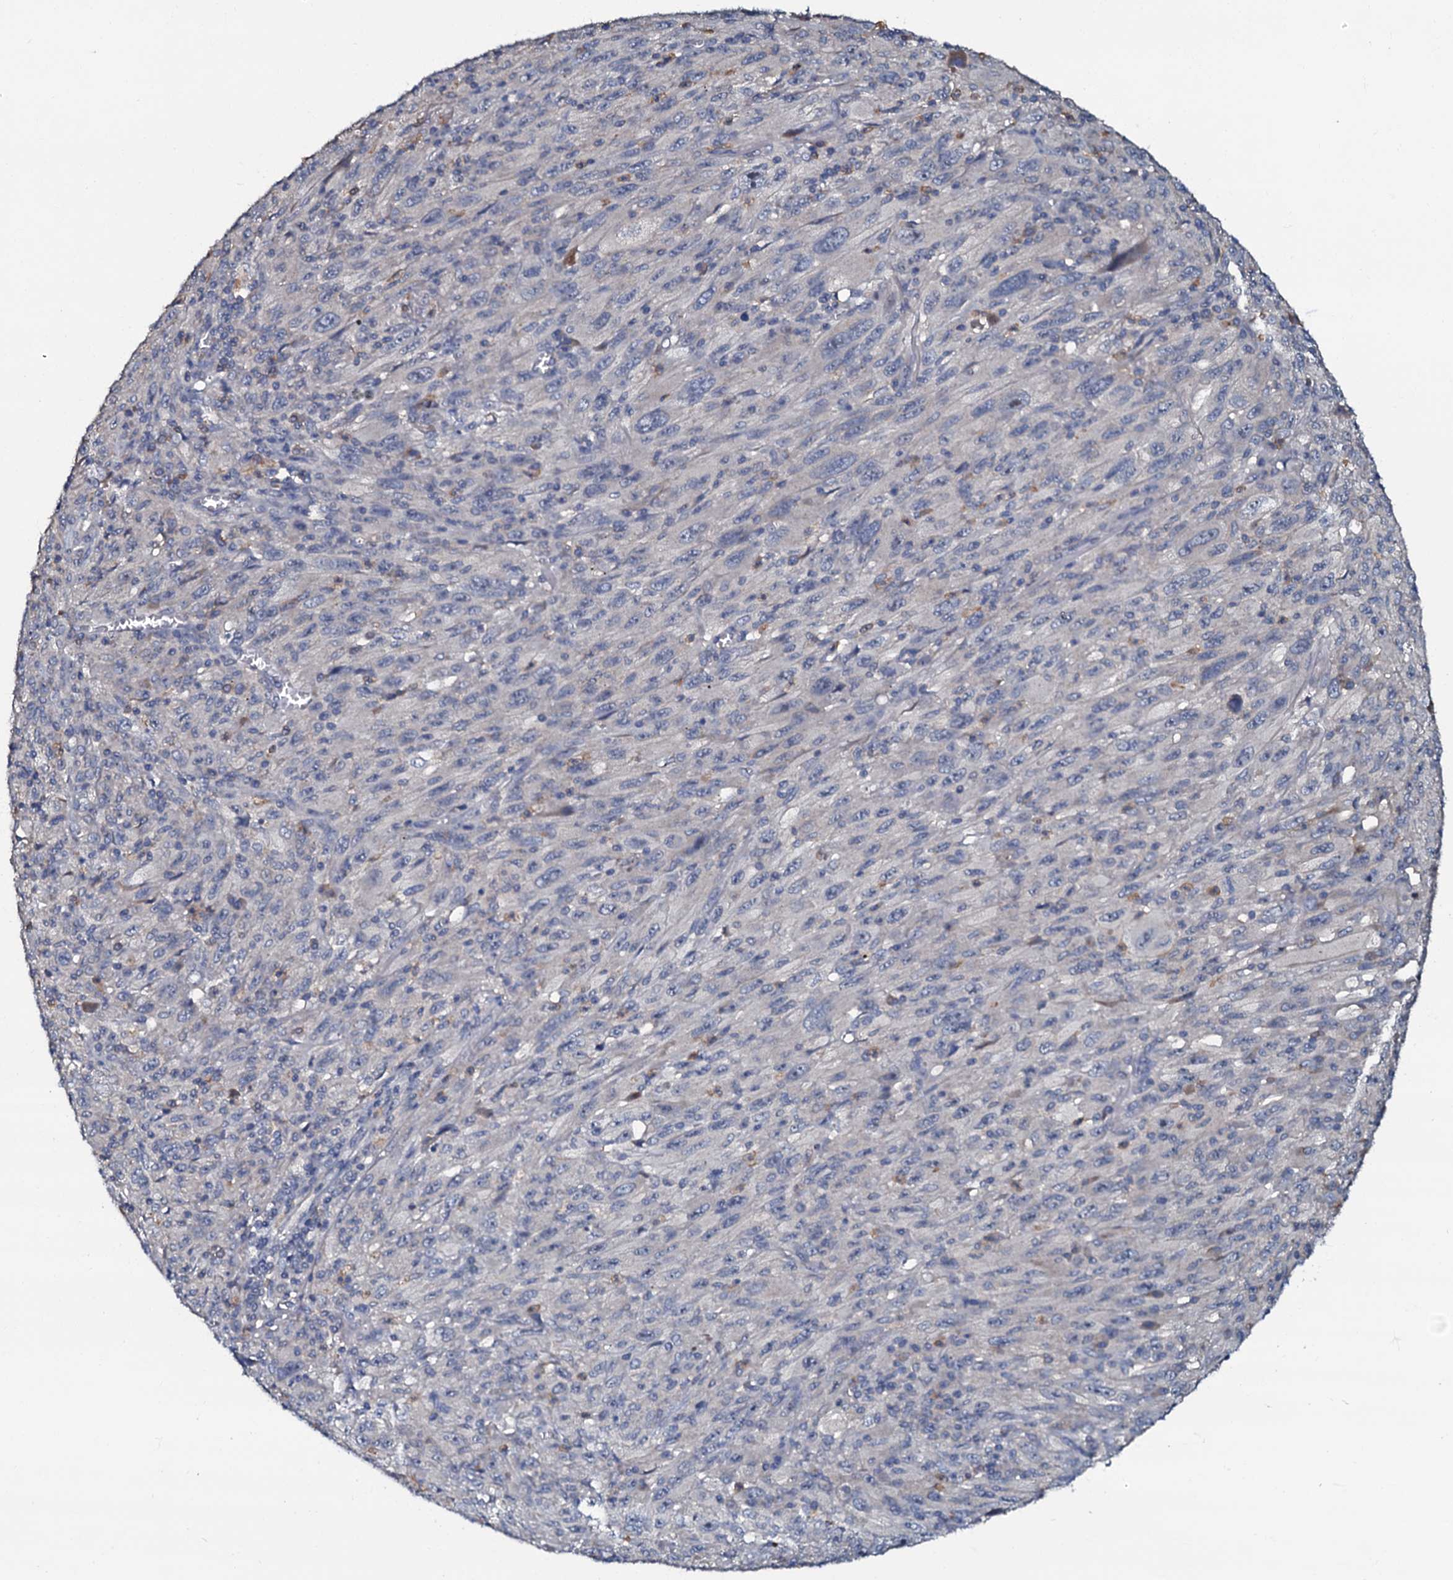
{"staining": {"intensity": "negative", "quantity": "none", "location": "none"}, "tissue": "melanoma", "cell_type": "Tumor cells", "image_type": "cancer", "snomed": [{"axis": "morphology", "description": "Malignant melanoma, Metastatic site"}, {"axis": "topography", "description": "Skin"}], "caption": "This is a photomicrograph of IHC staining of malignant melanoma (metastatic site), which shows no staining in tumor cells.", "gene": "CPNE2", "patient": {"sex": "female", "age": 56}}